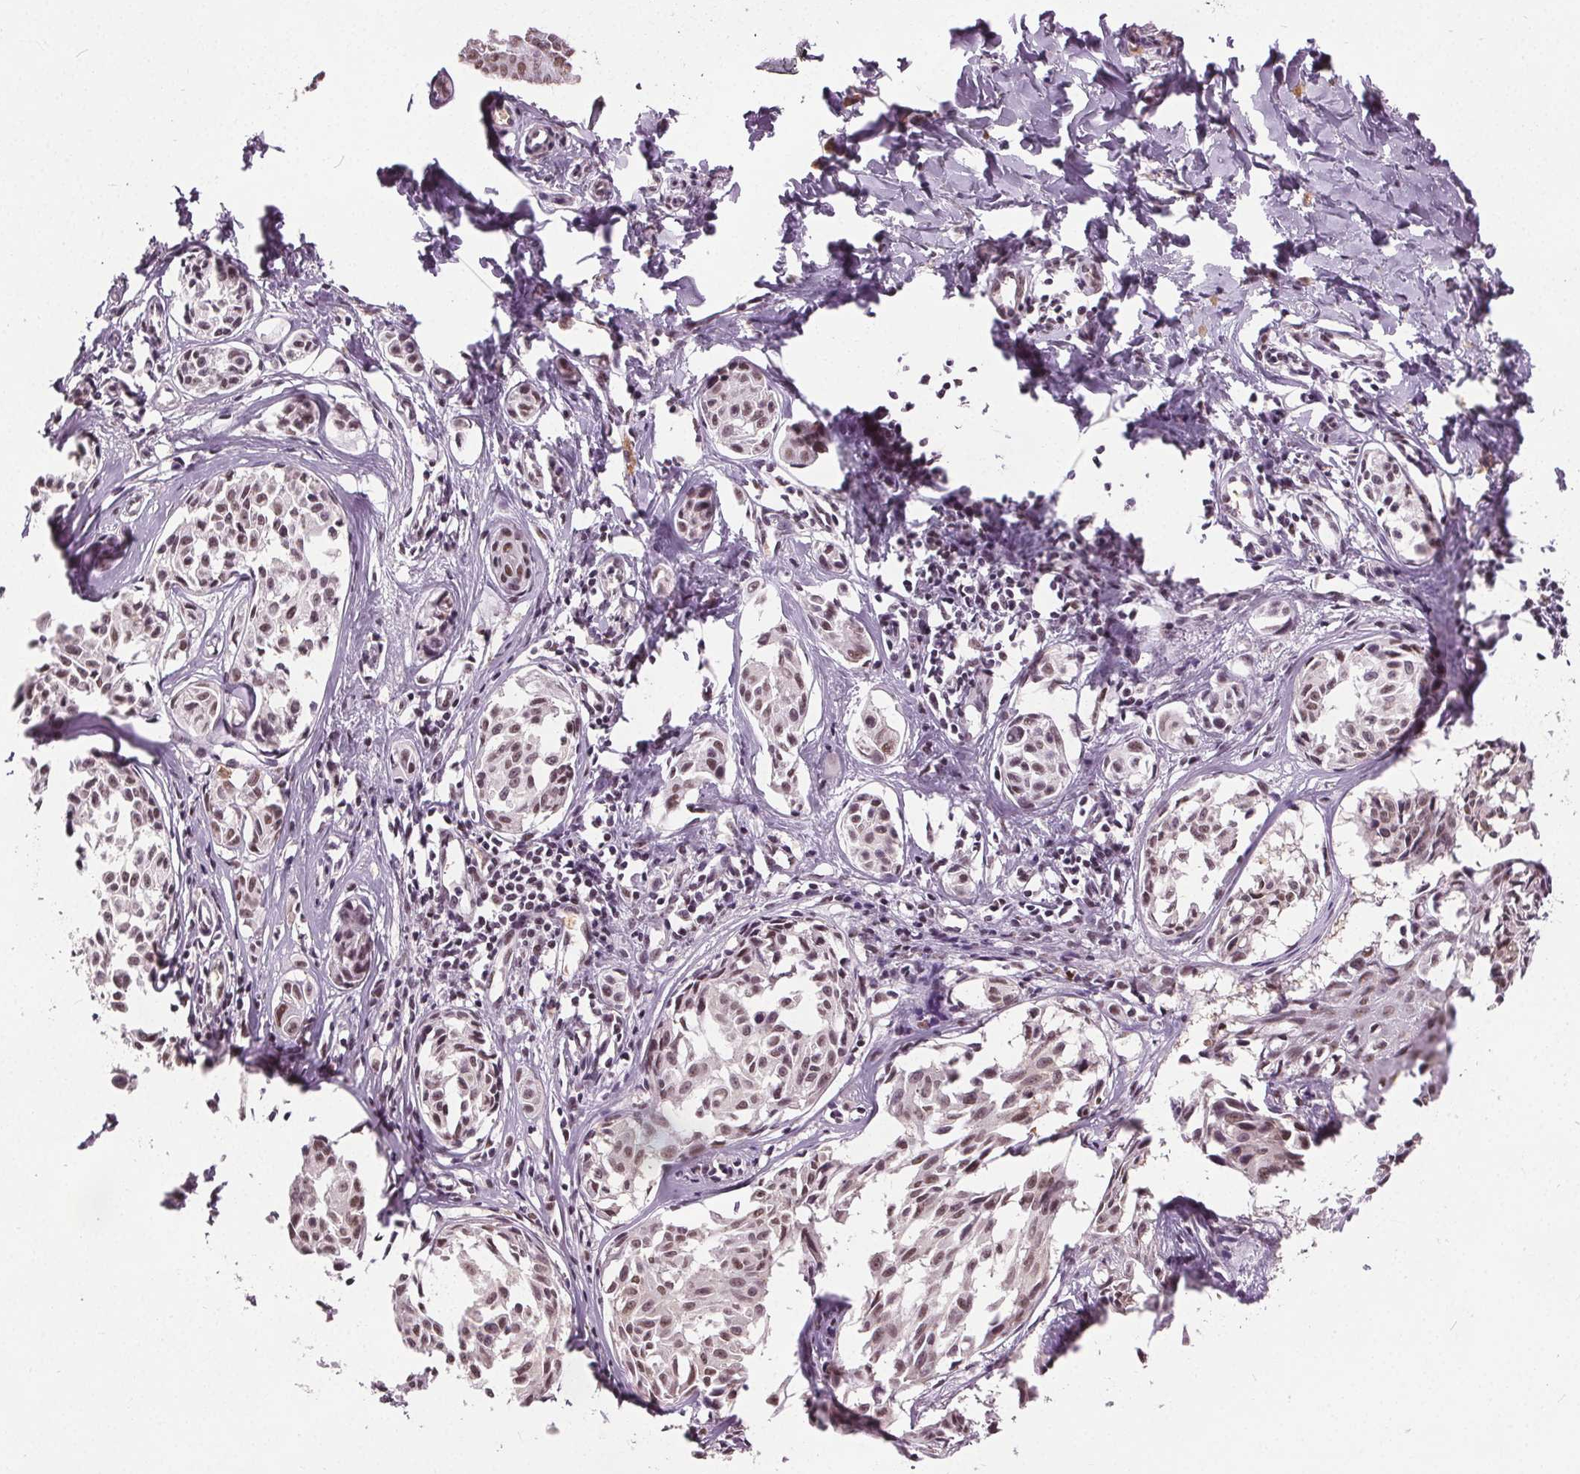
{"staining": {"intensity": "moderate", "quantity": ">75%", "location": "nuclear"}, "tissue": "melanoma", "cell_type": "Tumor cells", "image_type": "cancer", "snomed": [{"axis": "morphology", "description": "Malignant melanoma, NOS"}, {"axis": "topography", "description": "Skin"}], "caption": "A histopathology image of human malignant melanoma stained for a protein shows moderate nuclear brown staining in tumor cells.", "gene": "IWS1", "patient": {"sex": "male", "age": 51}}